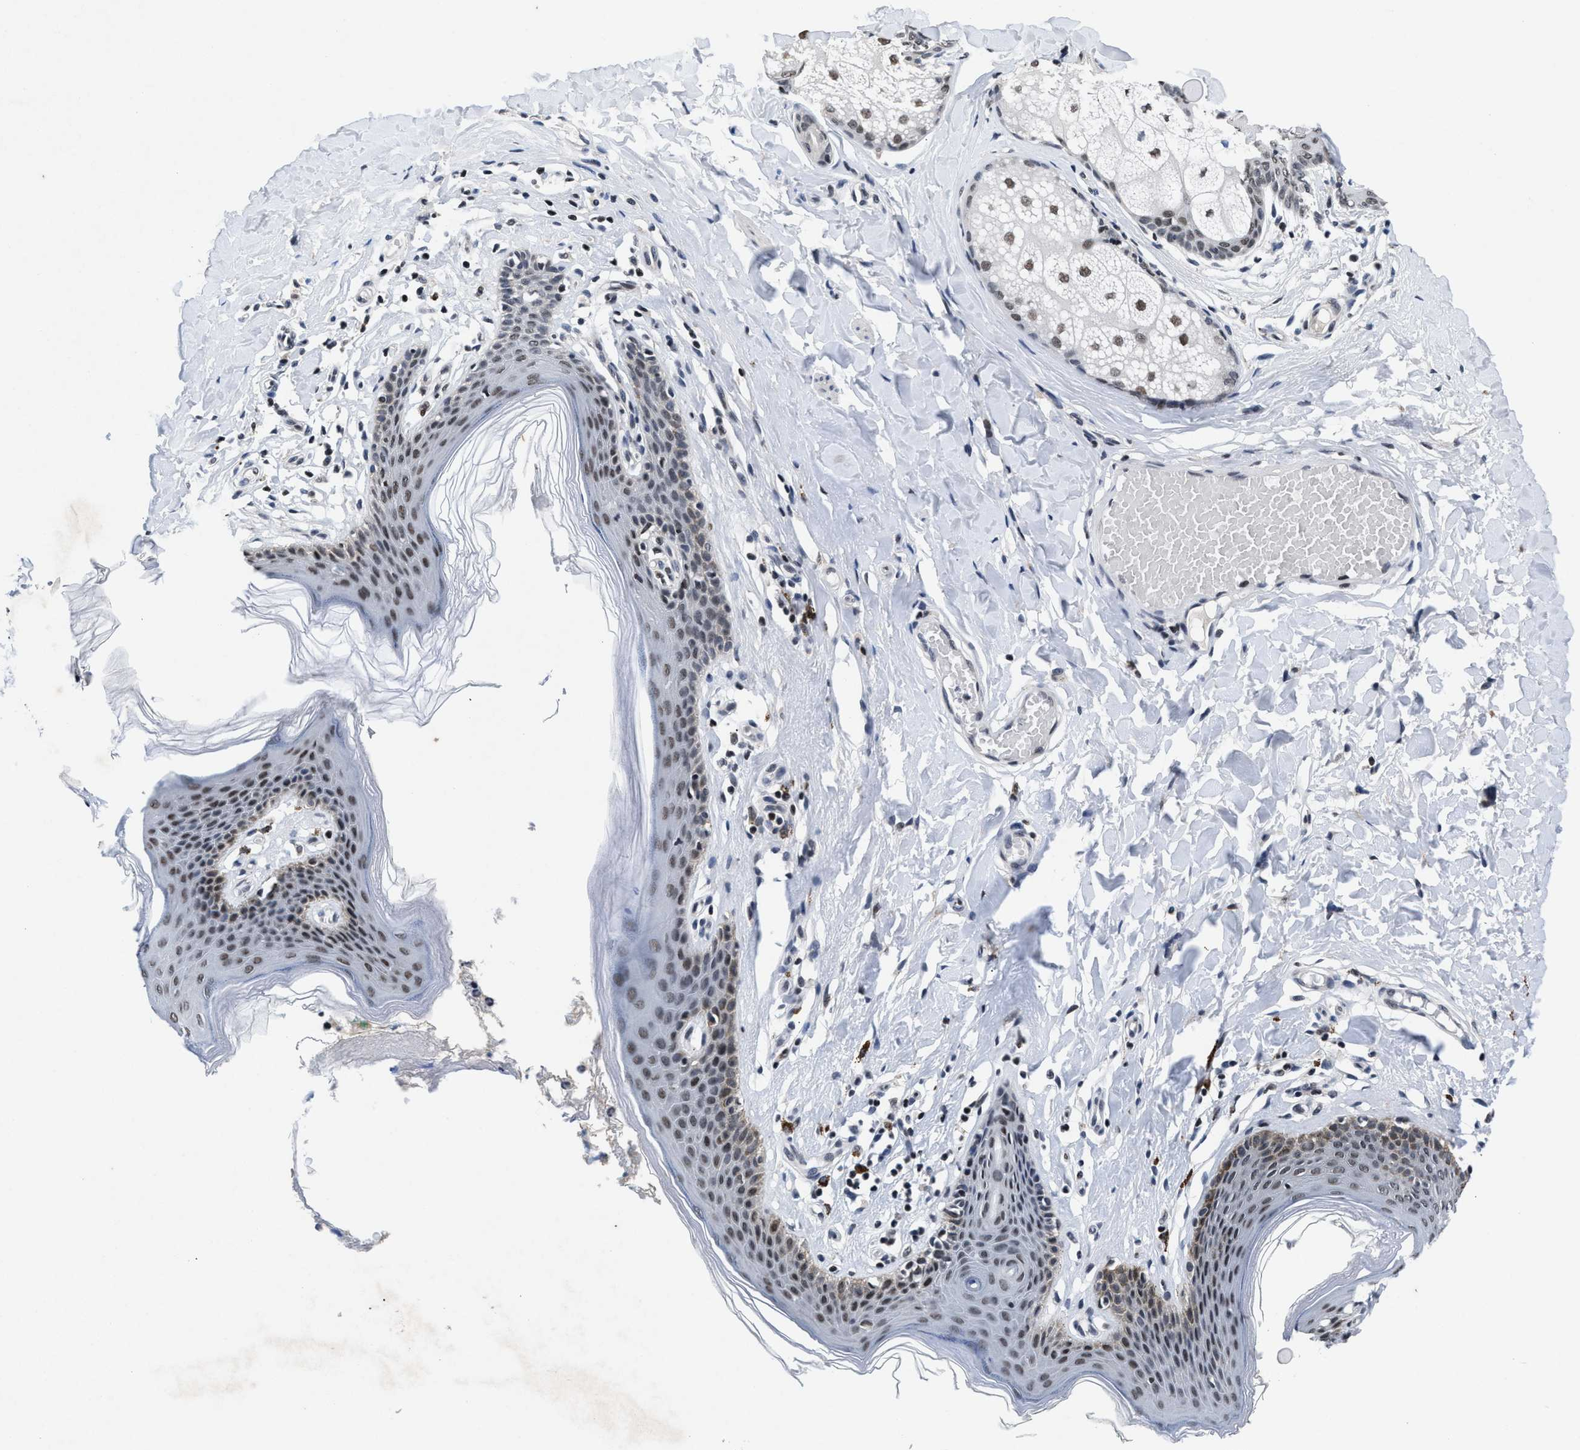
{"staining": {"intensity": "moderate", "quantity": ">75%", "location": "nuclear"}, "tissue": "skin", "cell_type": "Epidermal cells", "image_type": "normal", "snomed": [{"axis": "morphology", "description": "Normal tissue, NOS"}, {"axis": "topography", "description": "Vulva"}], "caption": "A micrograph of skin stained for a protein demonstrates moderate nuclear brown staining in epidermal cells. The protein of interest is stained brown, and the nuclei are stained in blue (DAB IHC with brightfield microscopy, high magnification).", "gene": "WDR81", "patient": {"sex": "female", "age": 66}}